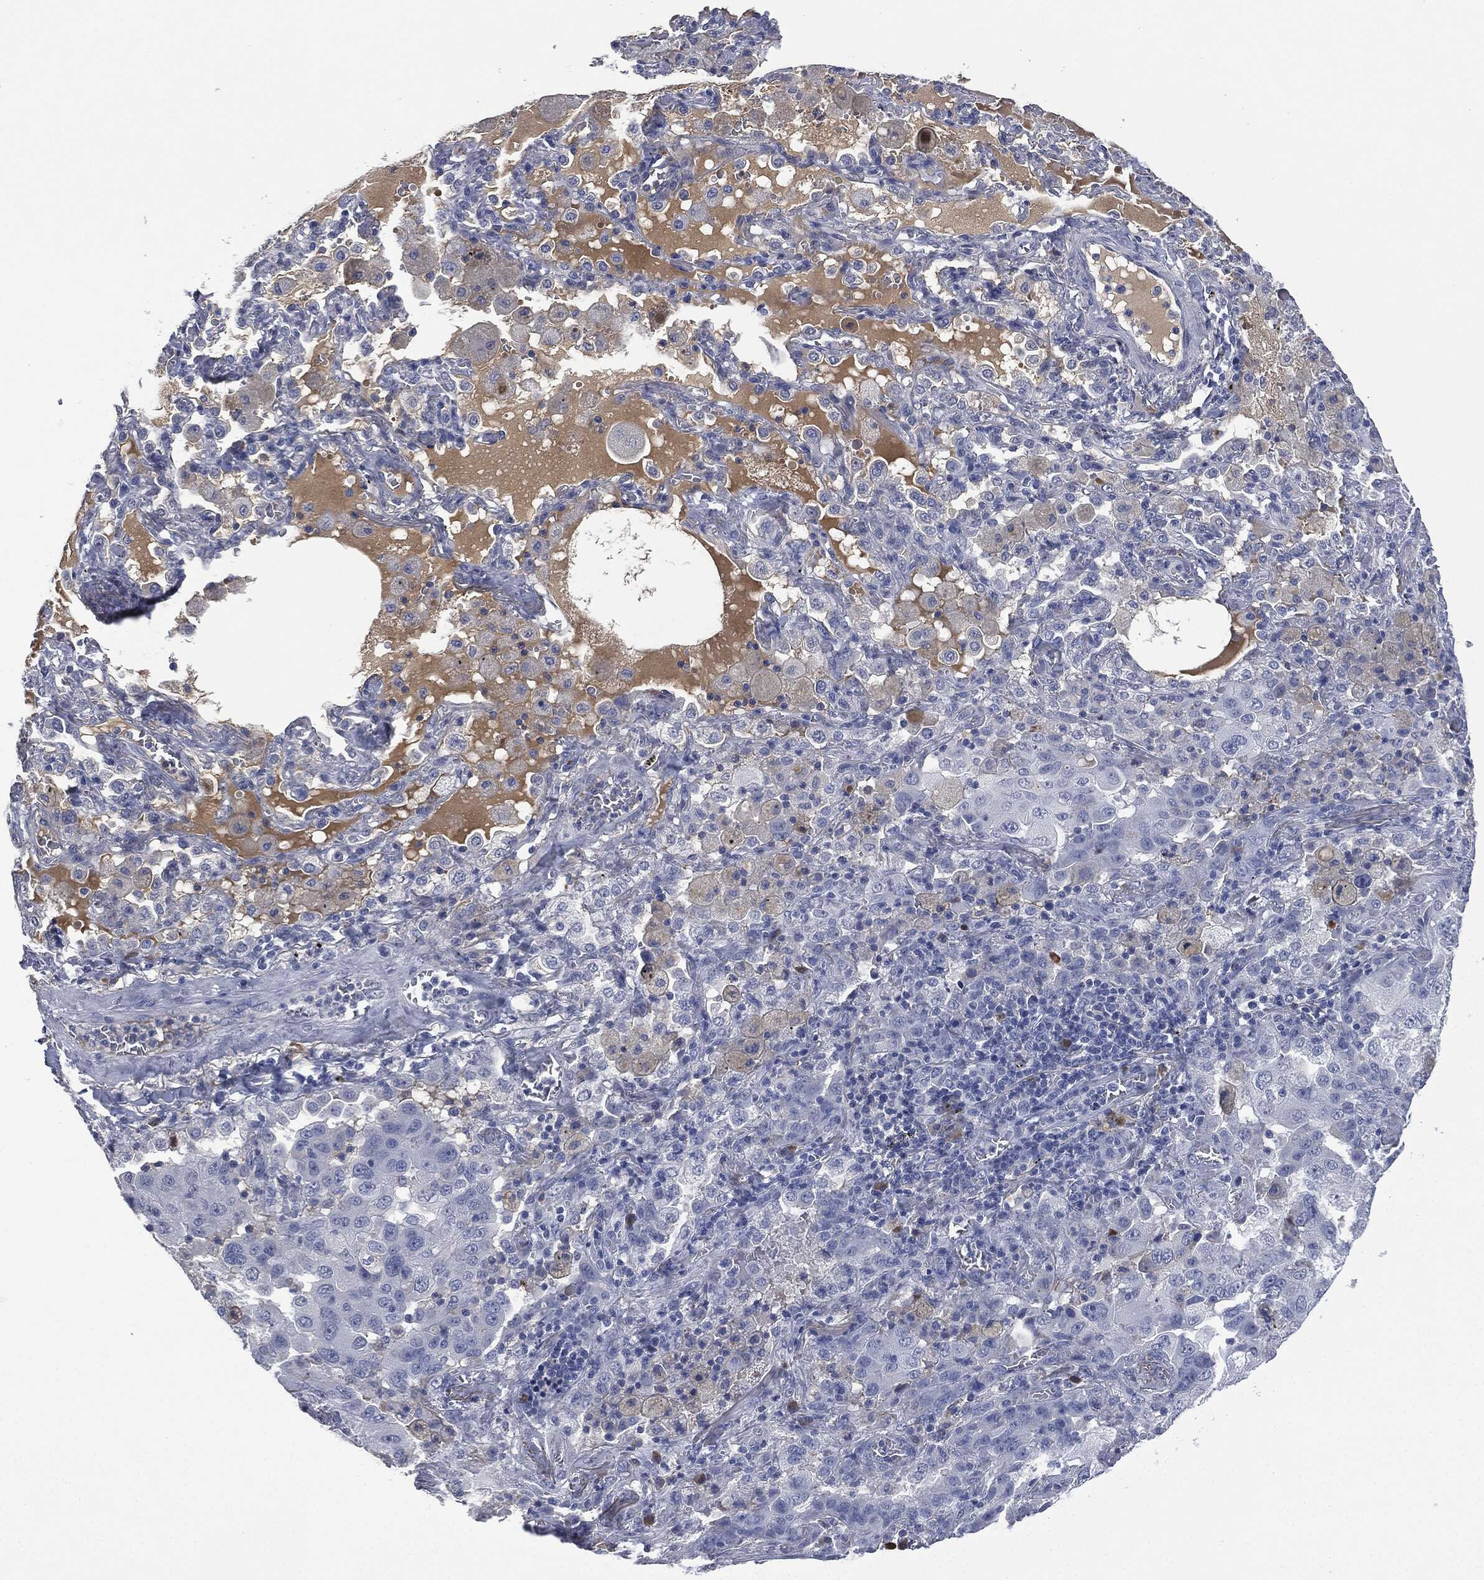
{"staining": {"intensity": "negative", "quantity": "none", "location": "none"}, "tissue": "lung cancer", "cell_type": "Tumor cells", "image_type": "cancer", "snomed": [{"axis": "morphology", "description": "Adenocarcinoma, NOS"}, {"axis": "topography", "description": "Lung"}], "caption": "This is an immunohistochemistry (IHC) photomicrograph of lung cancer. There is no staining in tumor cells.", "gene": "SIGLEC7", "patient": {"sex": "female", "age": 61}}